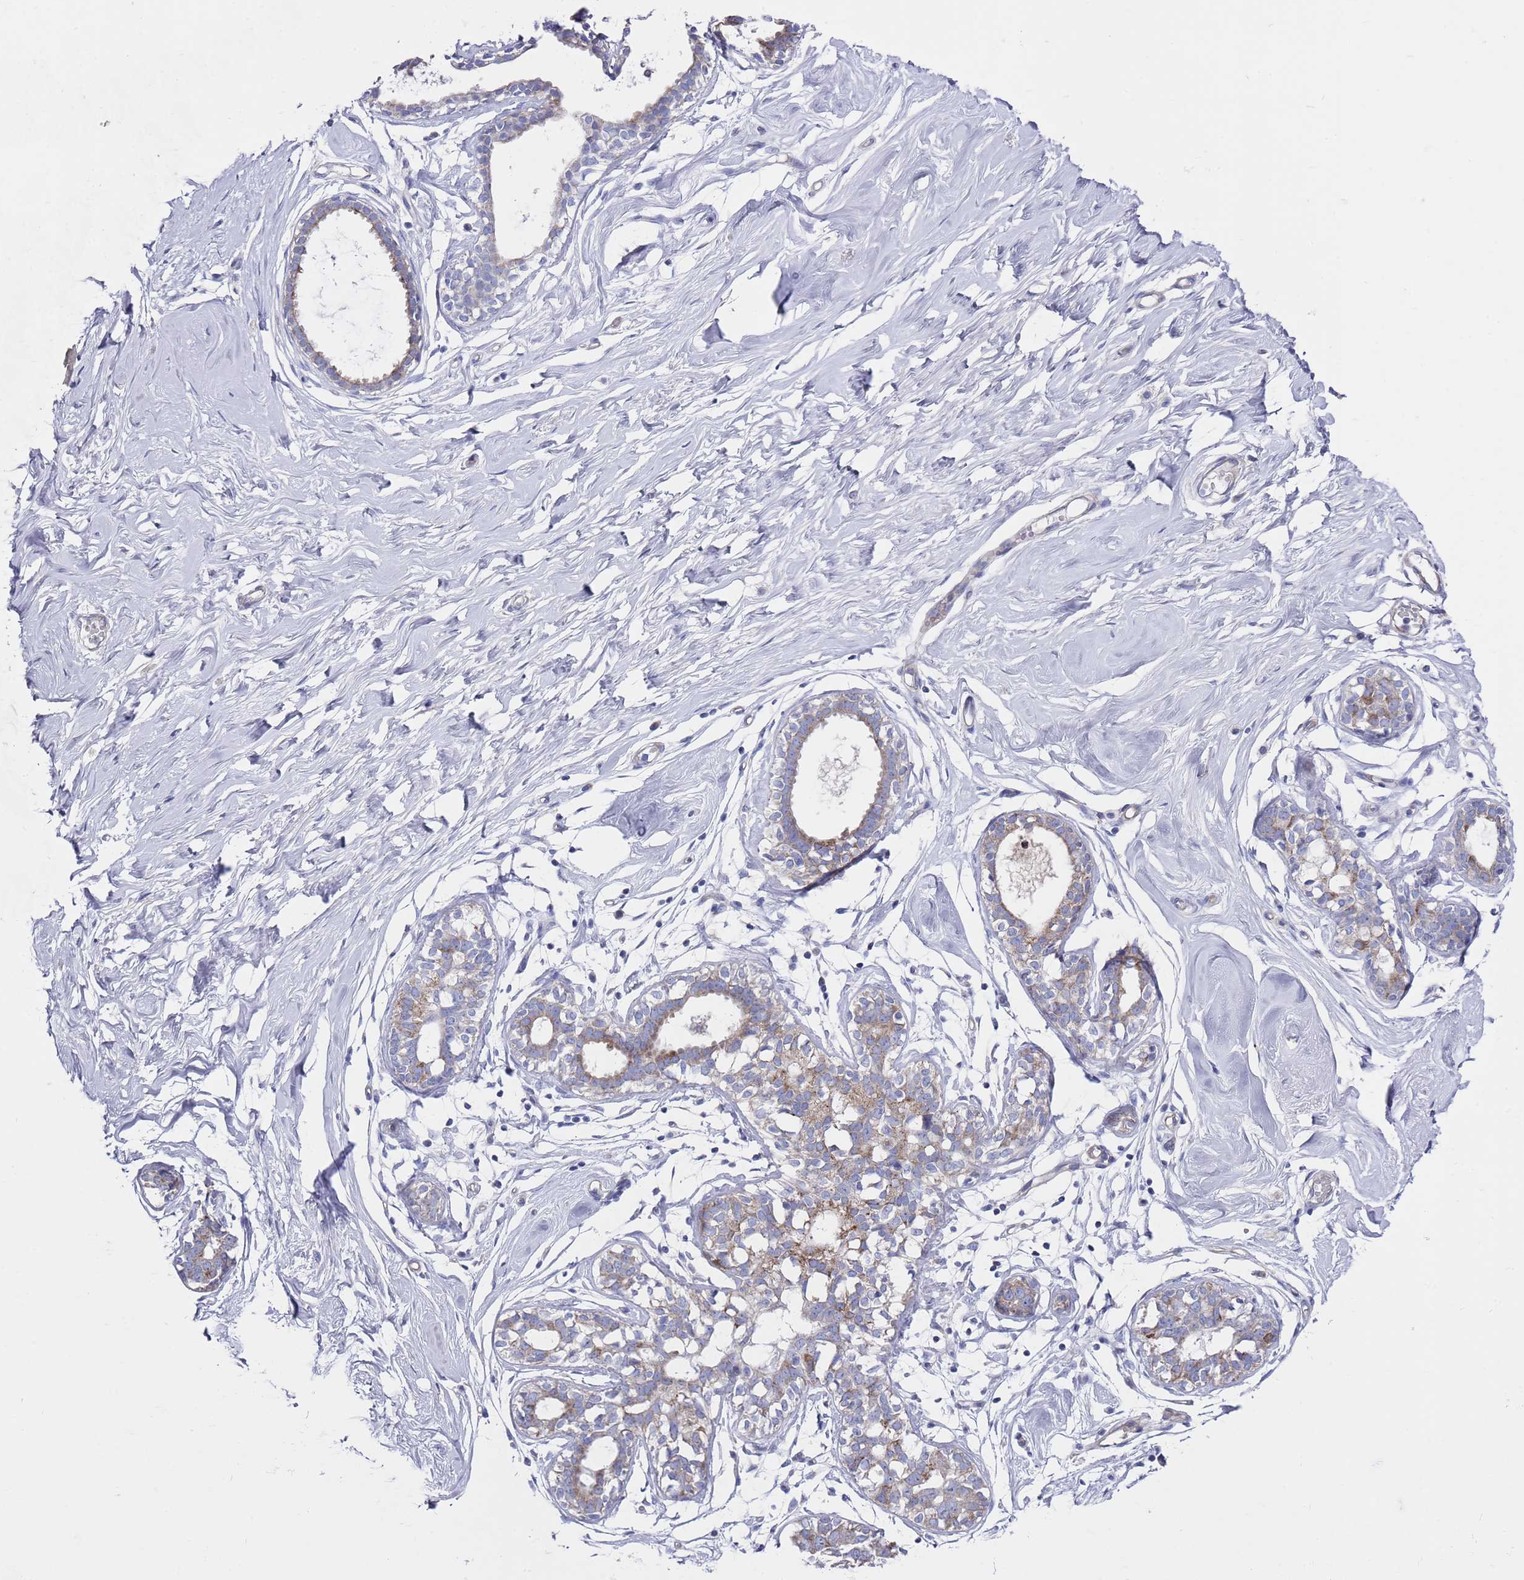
{"staining": {"intensity": "negative", "quantity": "none", "location": "none"}, "tissue": "breast", "cell_type": "Adipocytes", "image_type": "normal", "snomed": [{"axis": "morphology", "description": "Normal tissue, NOS"}, {"axis": "morphology", "description": "Adenoma, NOS"}, {"axis": "topography", "description": "Breast"}], "caption": "Breast was stained to show a protein in brown. There is no significant expression in adipocytes. (Brightfield microscopy of DAB IHC at high magnification).", "gene": "SCAPER", "patient": {"sex": "female", "age": 23}}